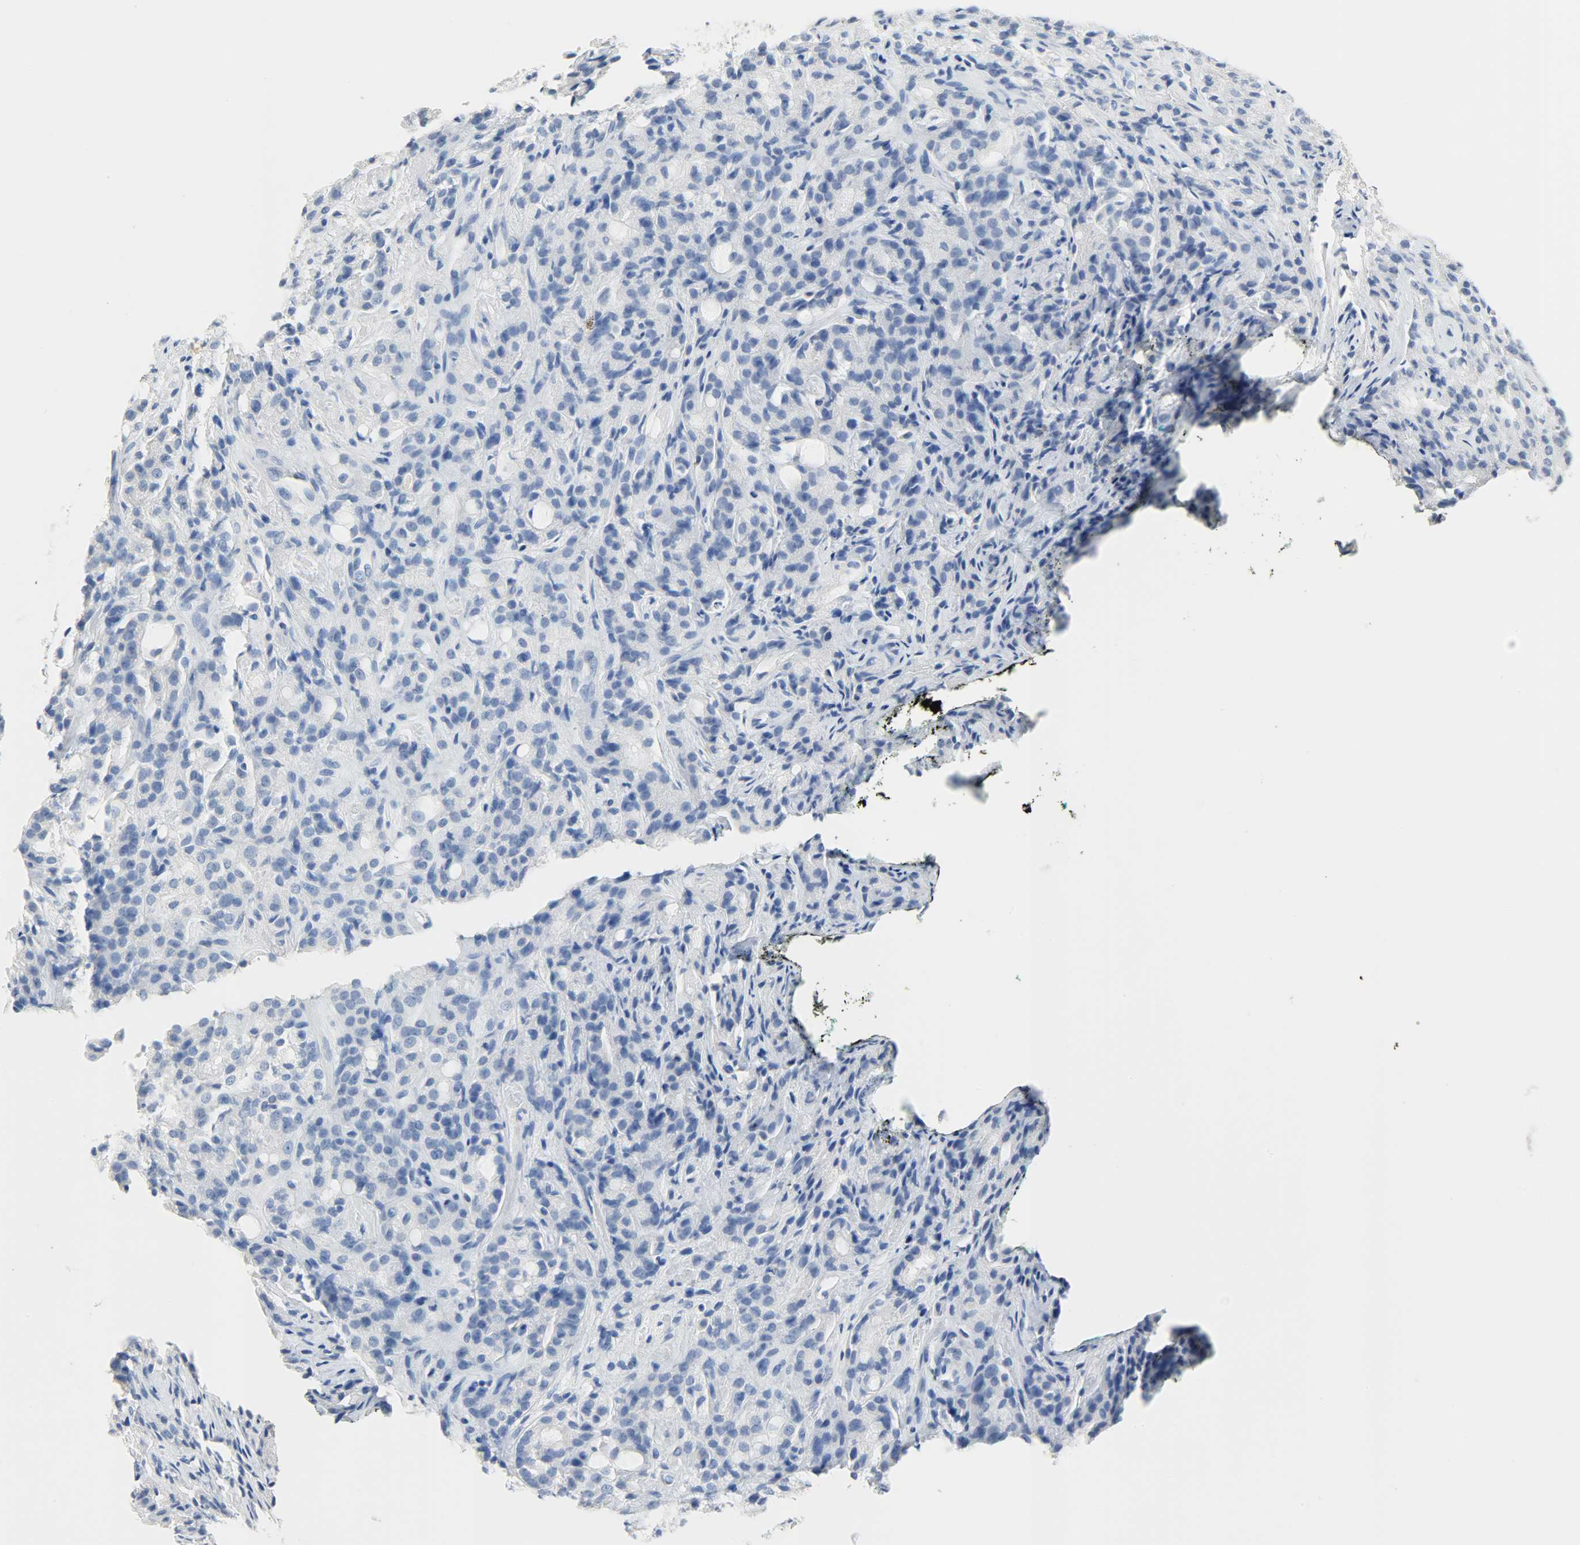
{"staining": {"intensity": "negative", "quantity": "none", "location": "none"}, "tissue": "prostate cancer", "cell_type": "Tumor cells", "image_type": "cancer", "snomed": [{"axis": "morphology", "description": "Adenocarcinoma, High grade"}, {"axis": "topography", "description": "Prostate"}], "caption": "There is no significant positivity in tumor cells of prostate cancer (high-grade adenocarcinoma).", "gene": "CRP", "patient": {"sex": "male", "age": 72}}